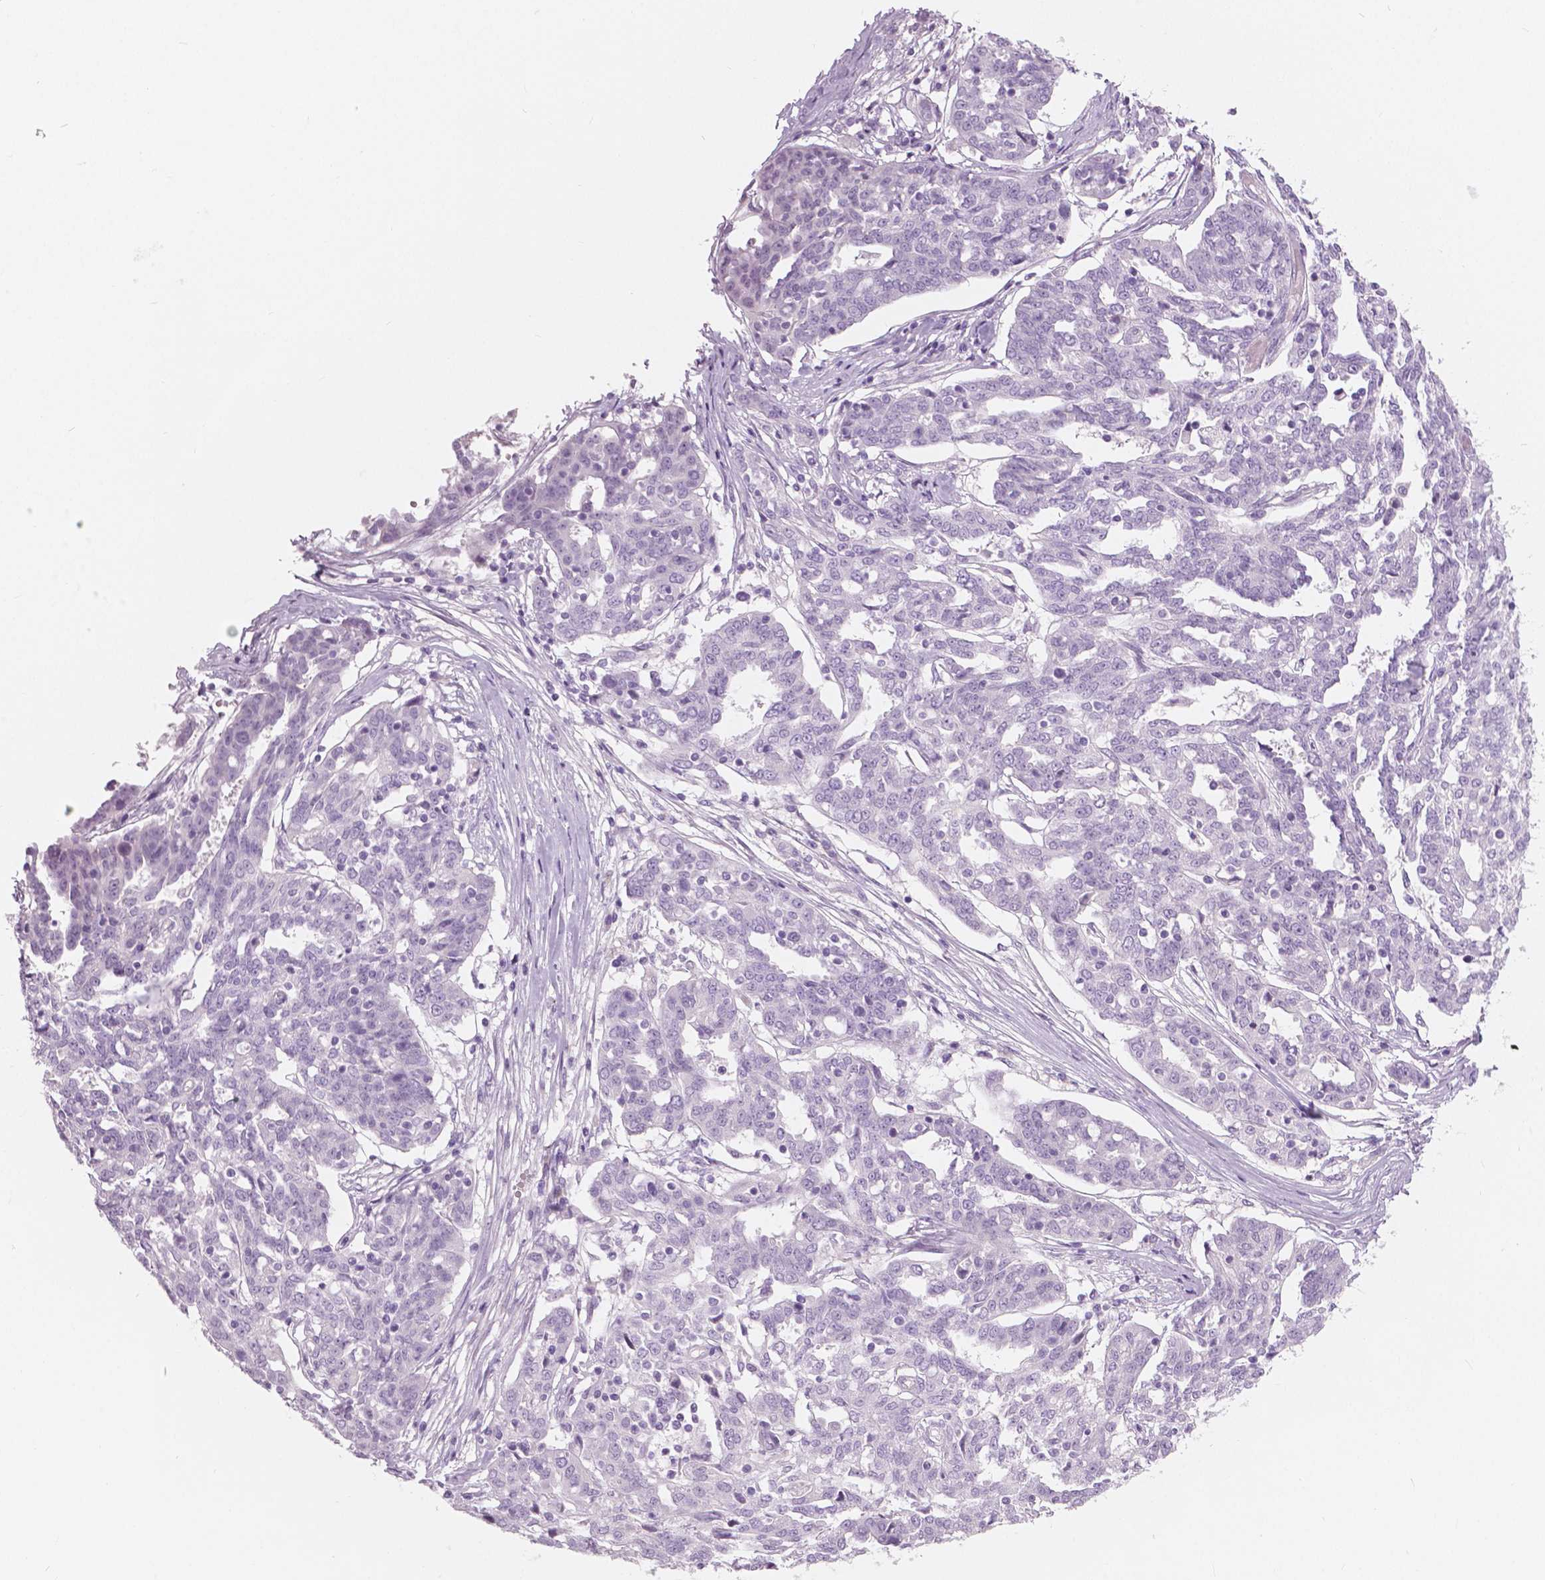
{"staining": {"intensity": "negative", "quantity": "none", "location": "none"}, "tissue": "ovarian cancer", "cell_type": "Tumor cells", "image_type": "cancer", "snomed": [{"axis": "morphology", "description": "Cystadenocarcinoma, serous, NOS"}, {"axis": "topography", "description": "Ovary"}], "caption": "A micrograph of ovarian cancer stained for a protein shows no brown staining in tumor cells.", "gene": "A4GNT", "patient": {"sex": "female", "age": 67}}